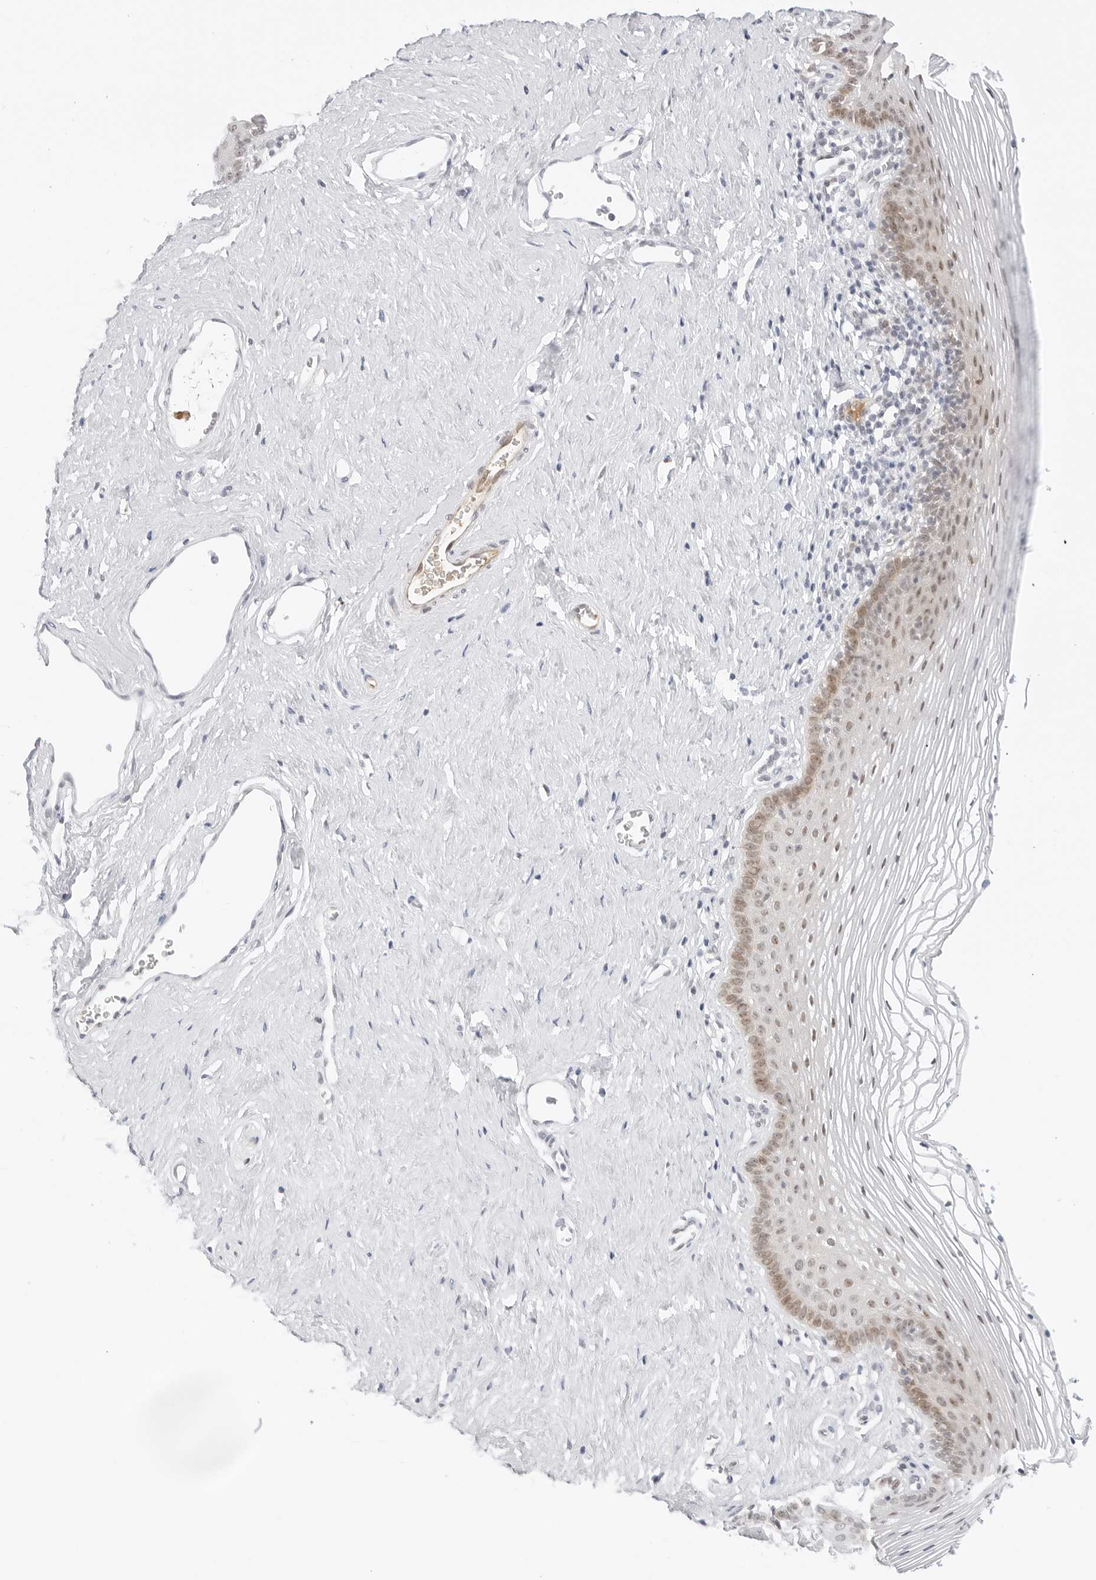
{"staining": {"intensity": "moderate", "quantity": ">75%", "location": "cytoplasmic/membranous,nuclear"}, "tissue": "vagina", "cell_type": "Squamous epithelial cells", "image_type": "normal", "snomed": [{"axis": "morphology", "description": "Normal tissue, NOS"}, {"axis": "topography", "description": "Vagina"}], "caption": "Vagina stained with DAB (3,3'-diaminobenzidine) immunohistochemistry shows medium levels of moderate cytoplasmic/membranous,nuclear positivity in about >75% of squamous epithelial cells. (IHC, brightfield microscopy, high magnification).", "gene": "HIPK3", "patient": {"sex": "female", "age": 32}}